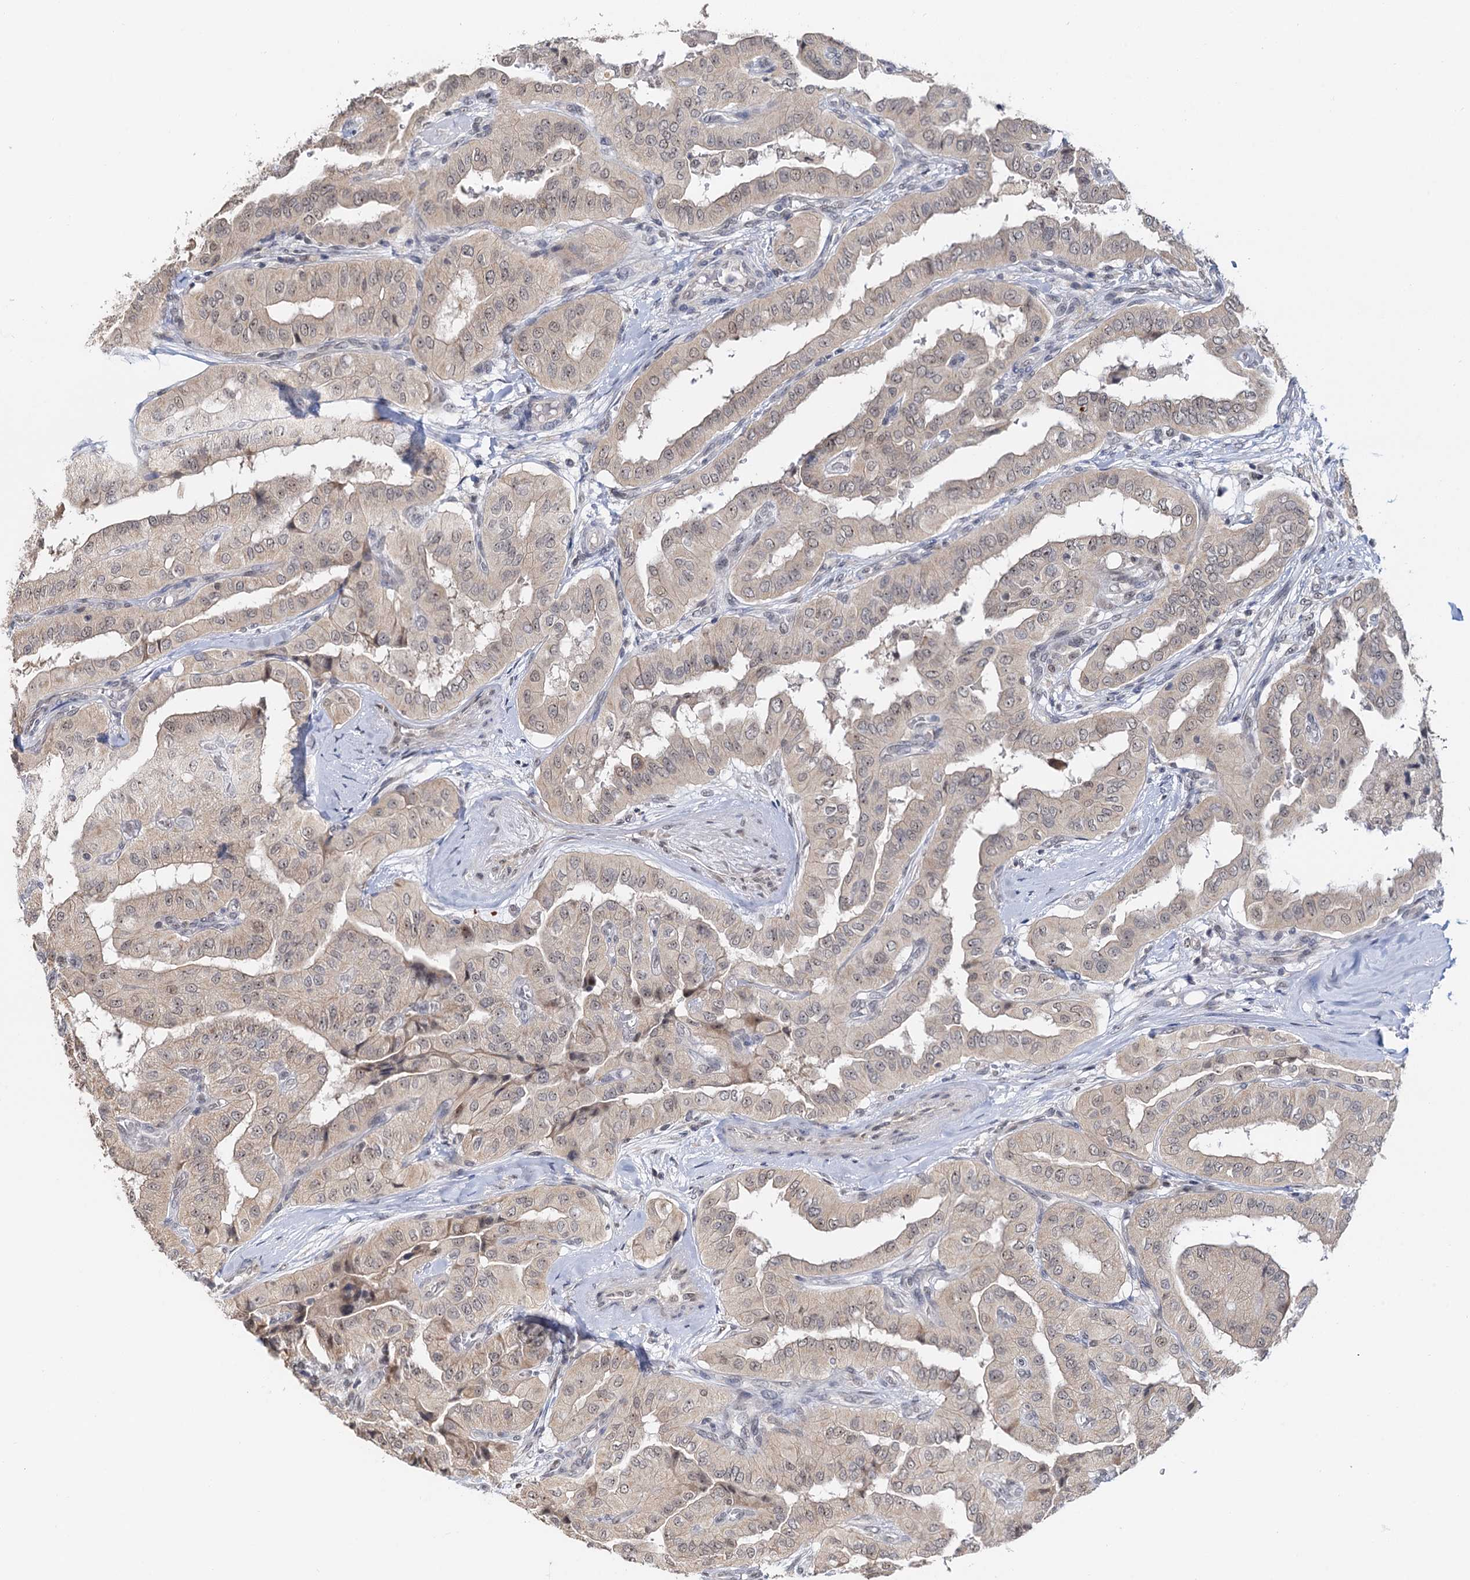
{"staining": {"intensity": "weak", "quantity": ">75%", "location": "cytoplasmic/membranous,nuclear"}, "tissue": "thyroid cancer", "cell_type": "Tumor cells", "image_type": "cancer", "snomed": [{"axis": "morphology", "description": "Papillary adenocarcinoma, NOS"}, {"axis": "topography", "description": "Thyroid gland"}], "caption": "Tumor cells exhibit low levels of weak cytoplasmic/membranous and nuclear staining in about >75% of cells in thyroid cancer.", "gene": "NAT10", "patient": {"sex": "female", "age": 59}}